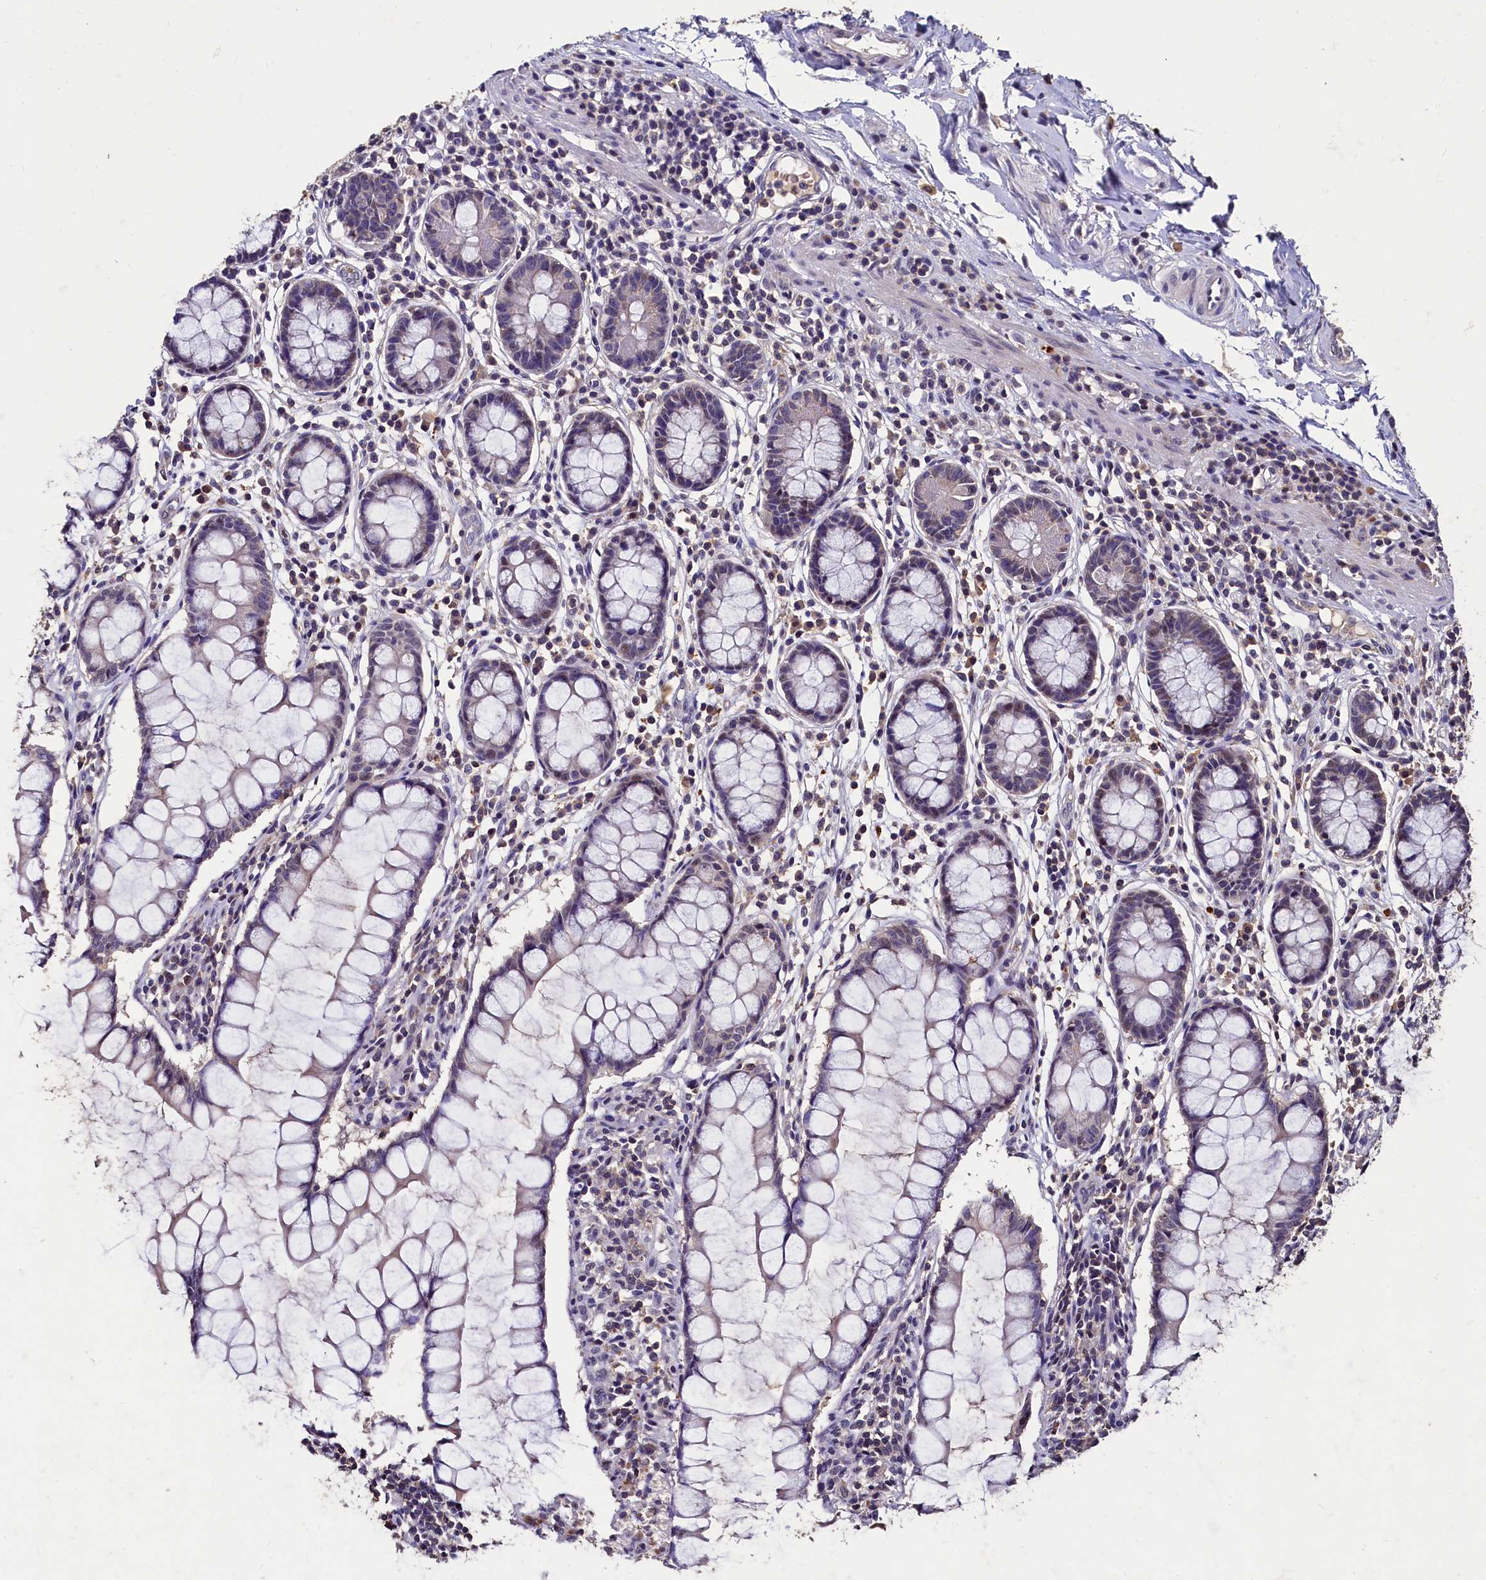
{"staining": {"intensity": "negative", "quantity": "none", "location": "none"}, "tissue": "colon", "cell_type": "Endothelial cells", "image_type": "normal", "snomed": [{"axis": "morphology", "description": "Normal tissue, NOS"}, {"axis": "morphology", "description": "Adenocarcinoma, NOS"}, {"axis": "topography", "description": "Colon"}], "caption": "High magnification brightfield microscopy of normal colon stained with DAB (3,3'-diaminobenzidine) (brown) and counterstained with hematoxylin (blue): endothelial cells show no significant positivity. Nuclei are stained in blue.", "gene": "CSTPP1", "patient": {"sex": "female", "age": 55}}